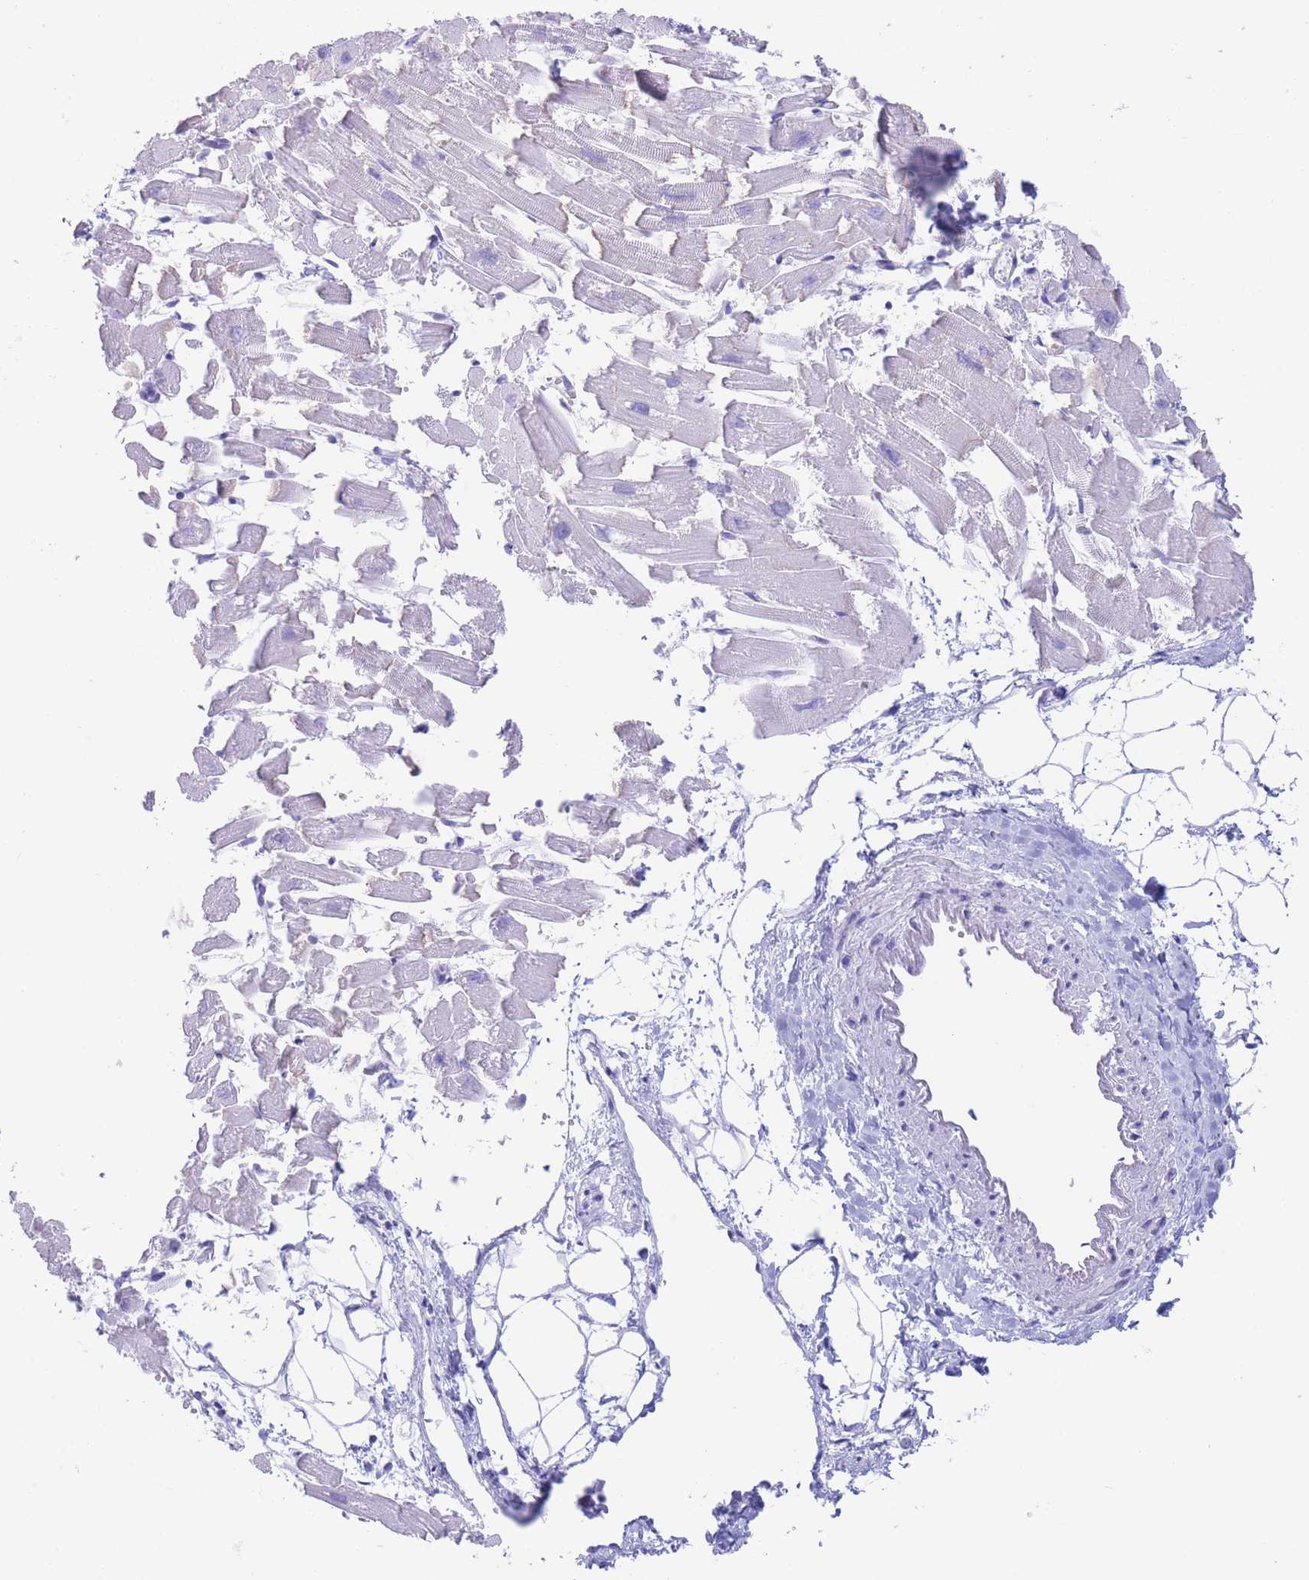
{"staining": {"intensity": "negative", "quantity": "none", "location": "none"}, "tissue": "heart muscle", "cell_type": "Cardiomyocytes", "image_type": "normal", "snomed": [{"axis": "morphology", "description": "Normal tissue, NOS"}, {"axis": "topography", "description": "Heart"}], "caption": "IHC histopathology image of unremarkable heart muscle: heart muscle stained with DAB (3,3'-diaminobenzidine) demonstrates no significant protein staining in cardiomyocytes. The staining was performed using DAB (3,3'-diaminobenzidine) to visualize the protein expression in brown, while the nuclei were stained in blue with hematoxylin (Magnification: 20x).", "gene": "SLCO1B1", "patient": {"sex": "female", "age": 64}}